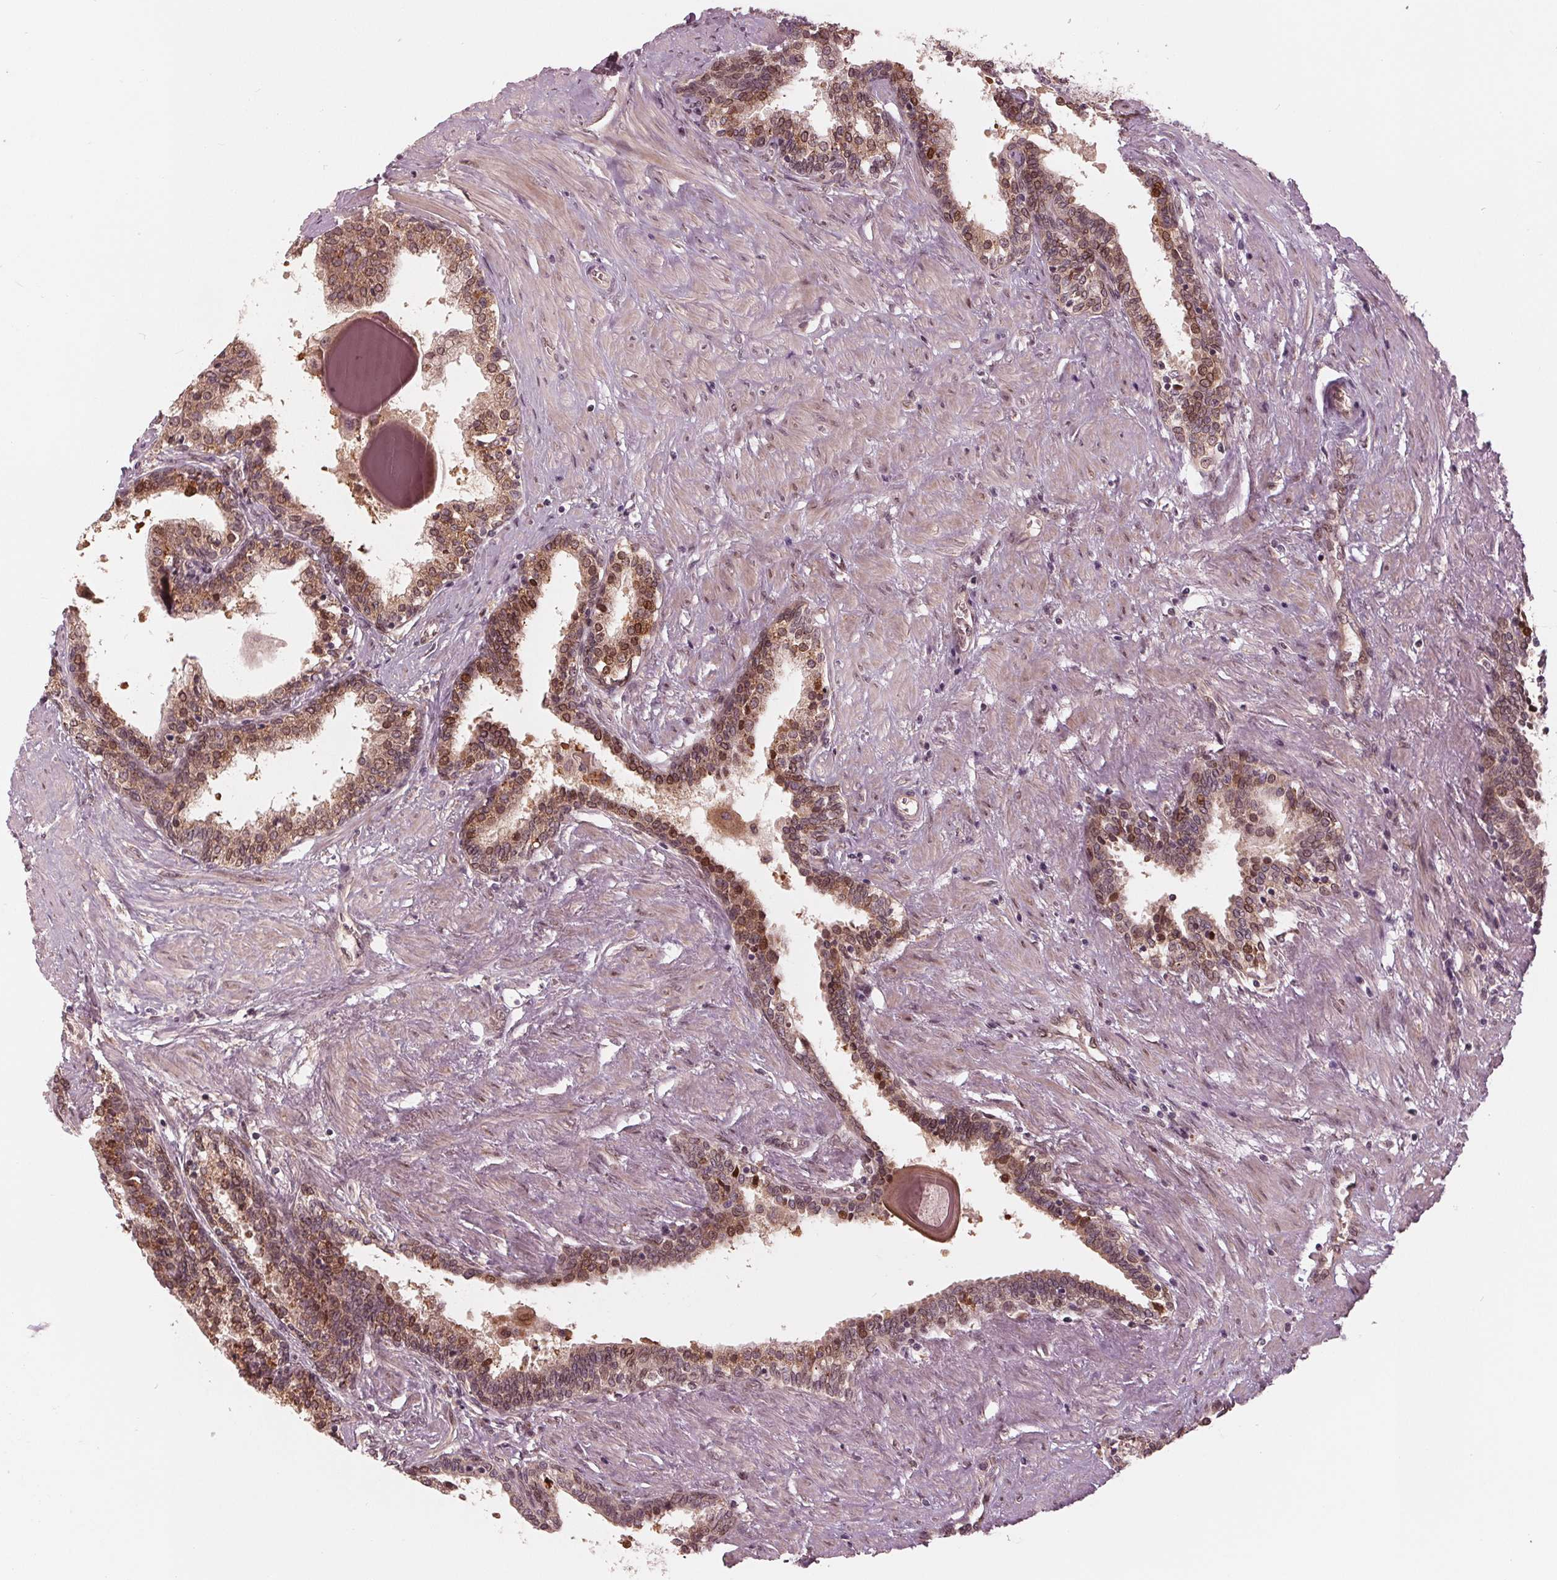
{"staining": {"intensity": "moderate", "quantity": "25%-75%", "location": "cytoplasmic/membranous,nuclear"}, "tissue": "prostate", "cell_type": "Glandular cells", "image_type": "normal", "snomed": [{"axis": "morphology", "description": "Normal tissue, NOS"}, {"axis": "topography", "description": "Prostate"}], "caption": "IHC (DAB) staining of unremarkable prostate demonstrates moderate cytoplasmic/membranous,nuclear protein staining in about 25%-75% of glandular cells.", "gene": "ZNF471", "patient": {"sex": "male", "age": 55}}